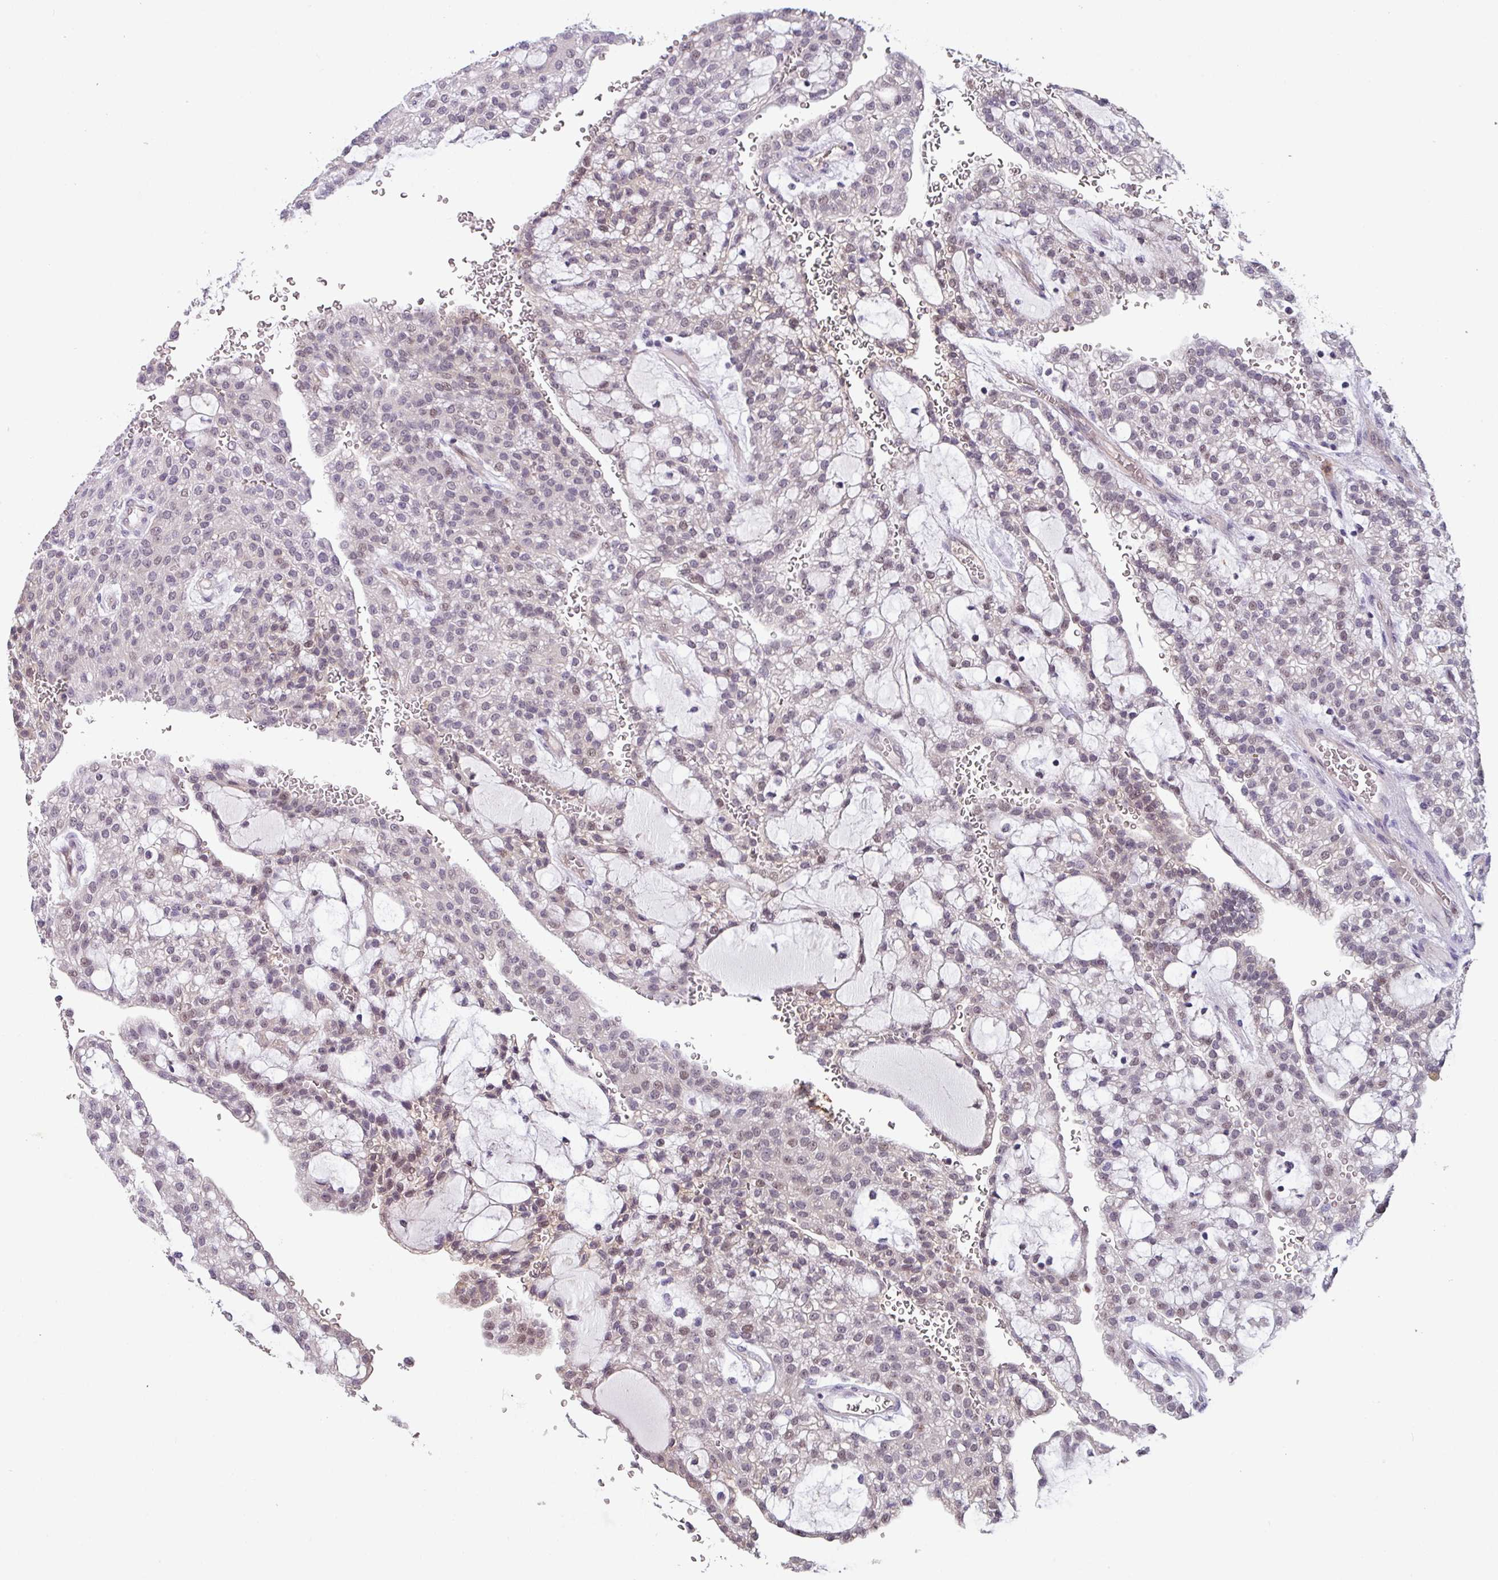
{"staining": {"intensity": "weak", "quantity": "<25%", "location": "nuclear"}, "tissue": "renal cancer", "cell_type": "Tumor cells", "image_type": "cancer", "snomed": [{"axis": "morphology", "description": "Adenocarcinoma, NOS"}, {"axis": "topography", "description": "Kidney"}], "caption": "Tumor cells show no significant protein positivity in renal cancer (adenocarcinoma). (DAB immunohistochemistry (IHC) with hematoxylin counter stain).", "gene": "ZFP3", "patient": {"sex": "male", "age": 63}}